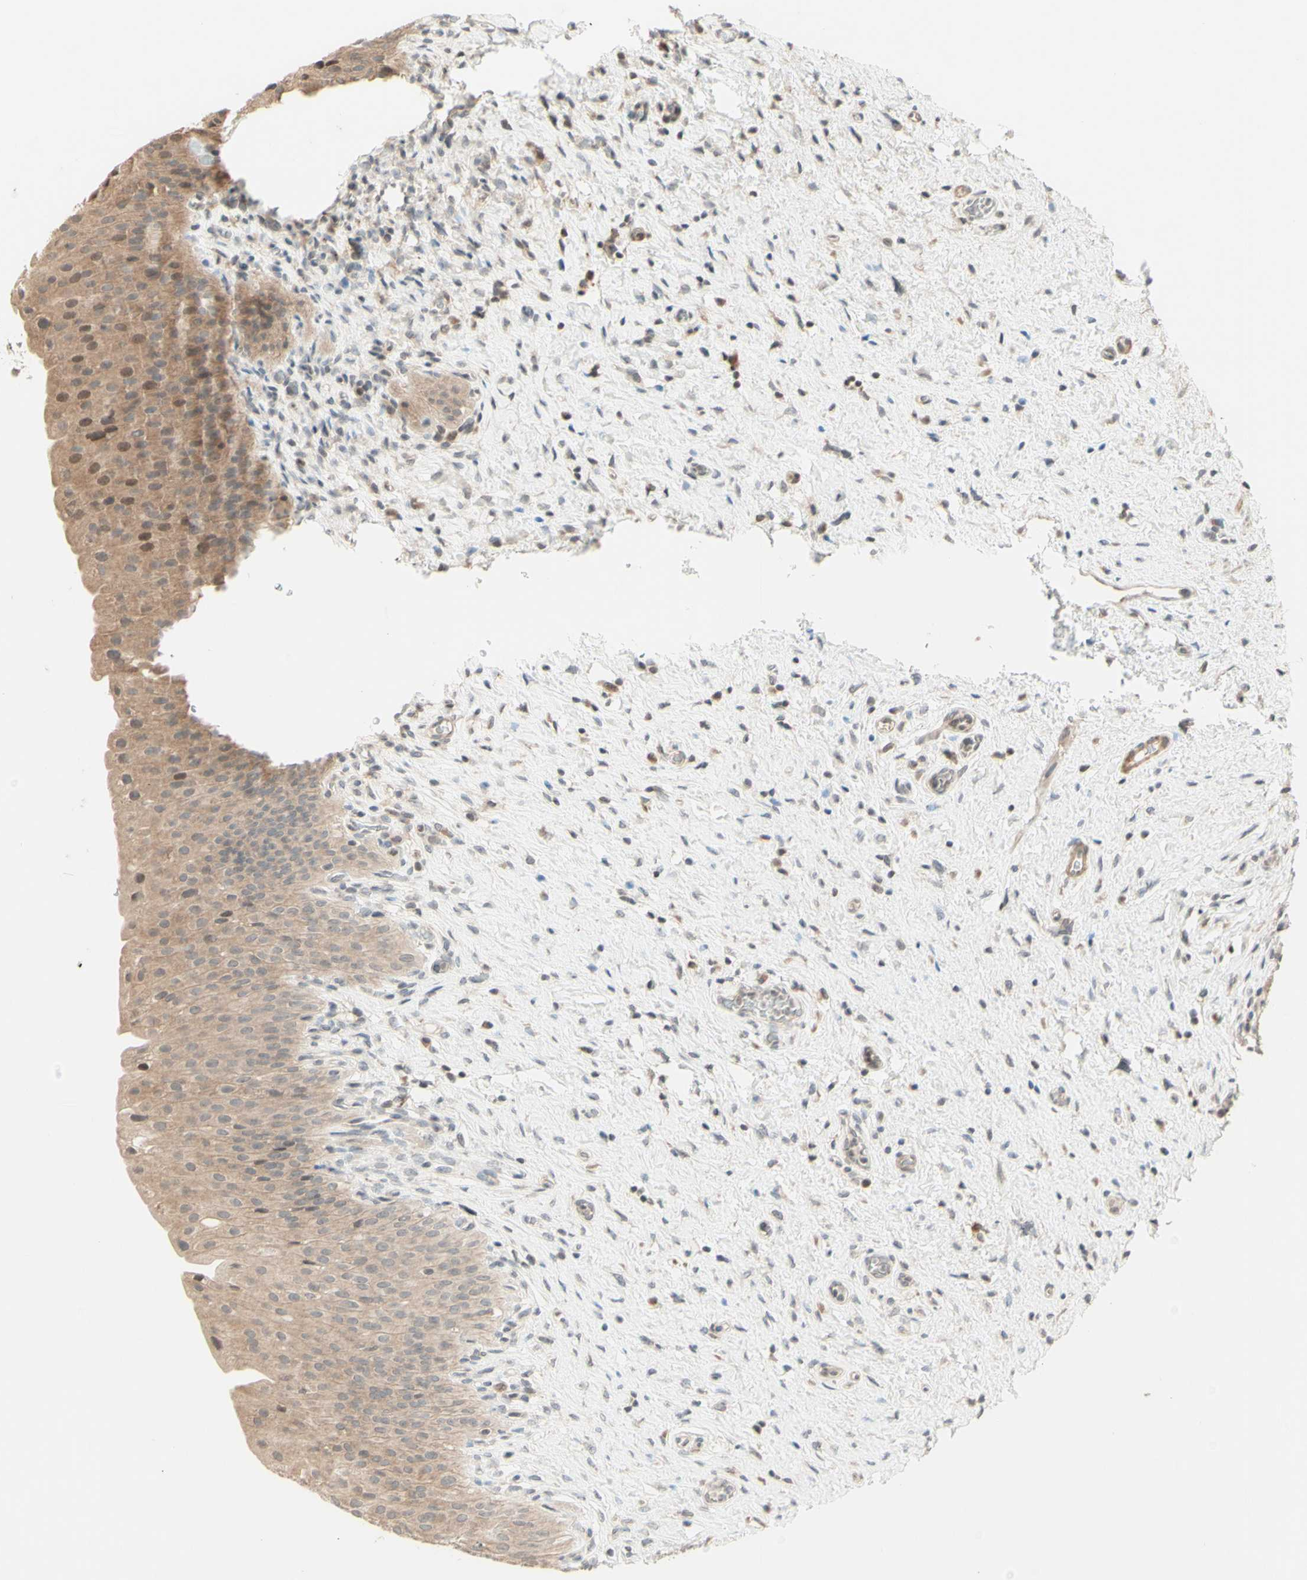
{"staining": {"intensity": "weak", "quantity": ">75%", "location": "cytoplasmic/membranous"}, "tissue": "urinary bladder", "cell_type": "Urothelial cells", "image_type": "normal", "snomed": [{"axis": "morphology", "description": "Normal tissue, NOS"}, {"axis": "morphology", "description": "Urothelial carcinoma, High grade"}, {"axis": "topography", "description": "Urinary bladder"}], "caption": "DAB immunohistochemical staining of unremarkable human urinary bladder demonstrates weak cytoplasmic/membranous protein expression in approximately >75% of urothelial cells.", "gene": "ZW10", "patient": {"sex": "male", "age": 46}}